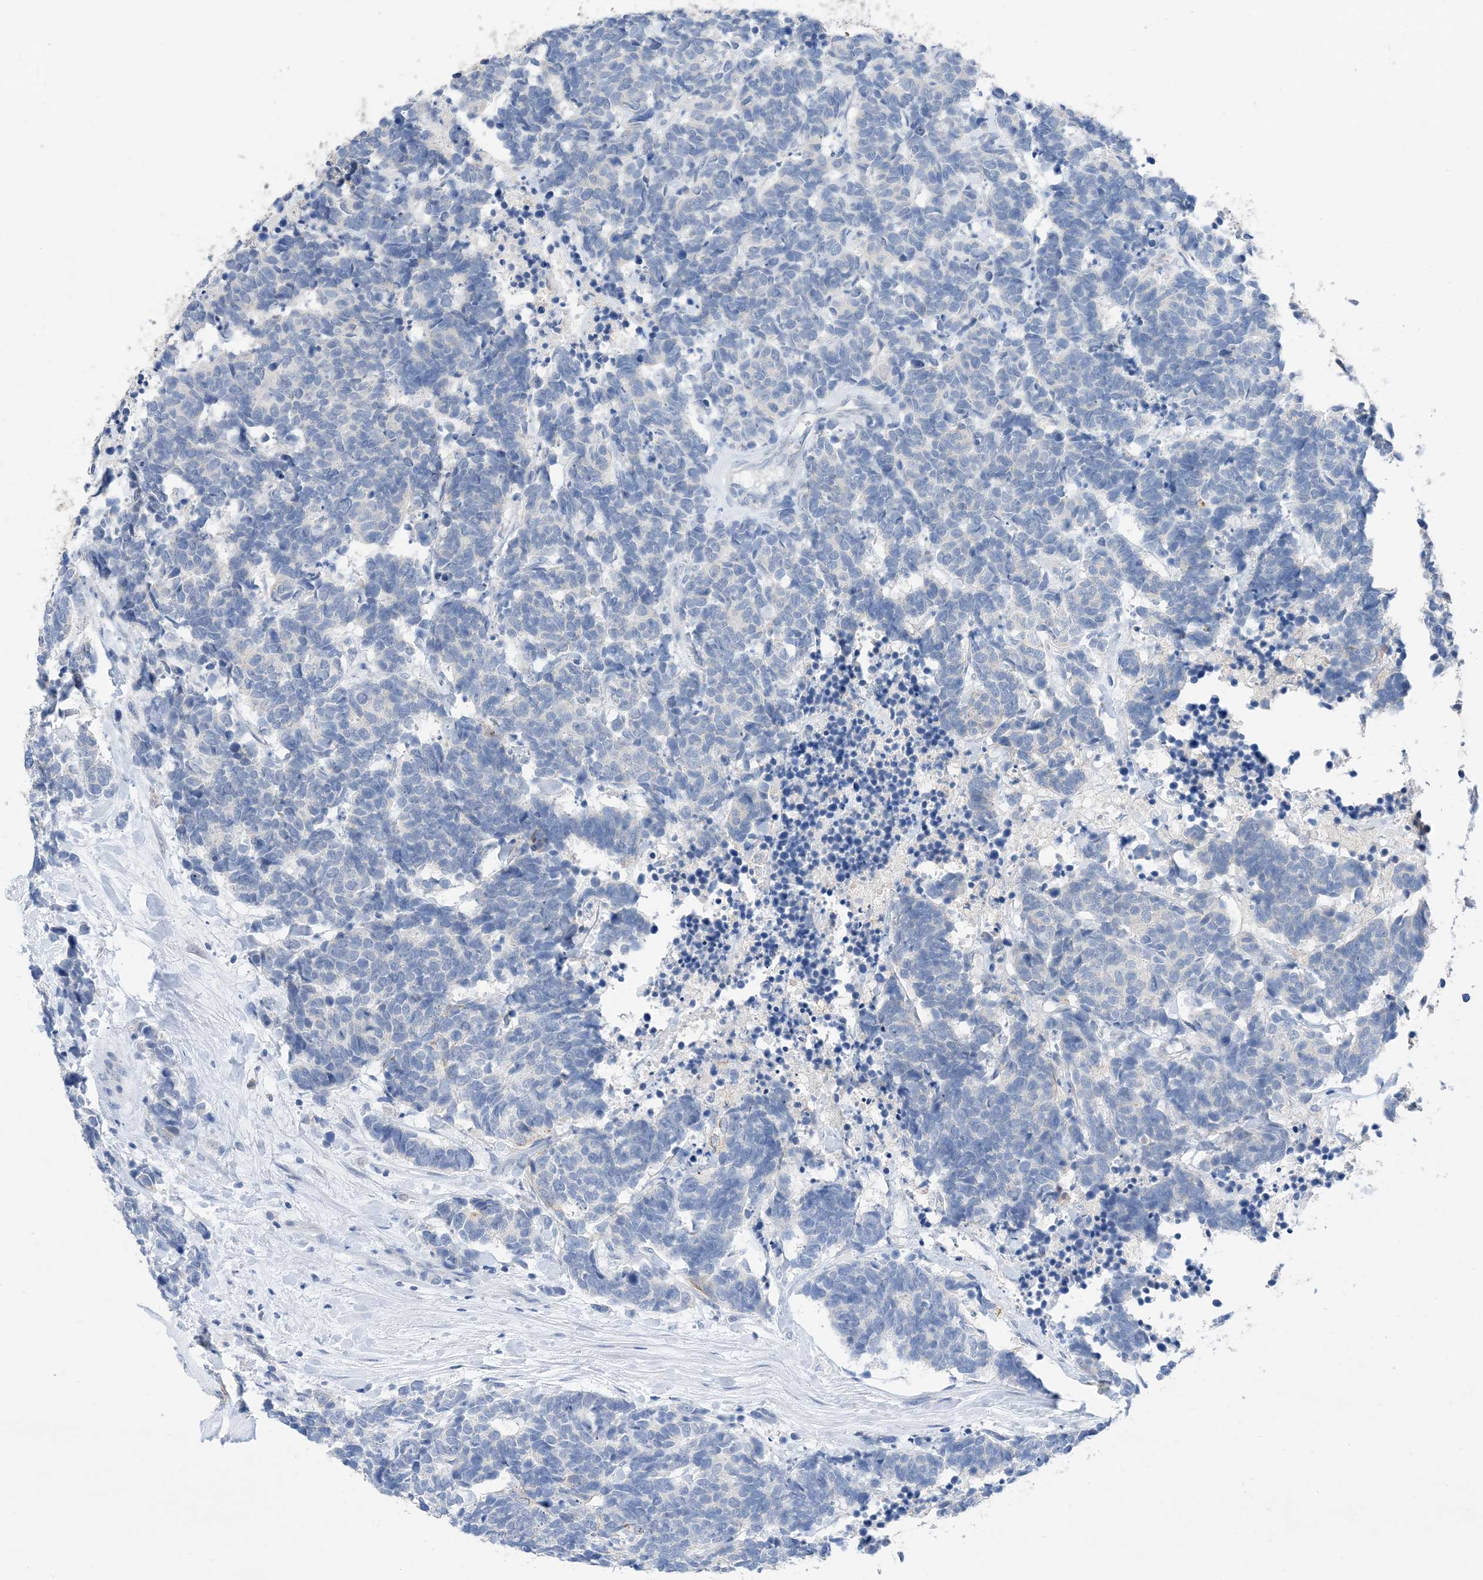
{"staining": {"intensity": "negative", "quantity": "none", "location": "none"}, "tissue": "carcinoid", "cell_type": "Tumor cells", "image_type": "cancer", "snomed": [{"axis": "morphology", "description": "Carcinoma, NOS"}, {"axis": "morphology", "description": "Carcinoid, malignant, NOS"}, {"axis": "topography", "description": "Urinary bladder"}], "caption": "Immunohistochemical staining of carcinoid exhibits no significant positivity in tumor cells.", "gene": "PLK4", "patient": {"sex": "male", "age": 57}}